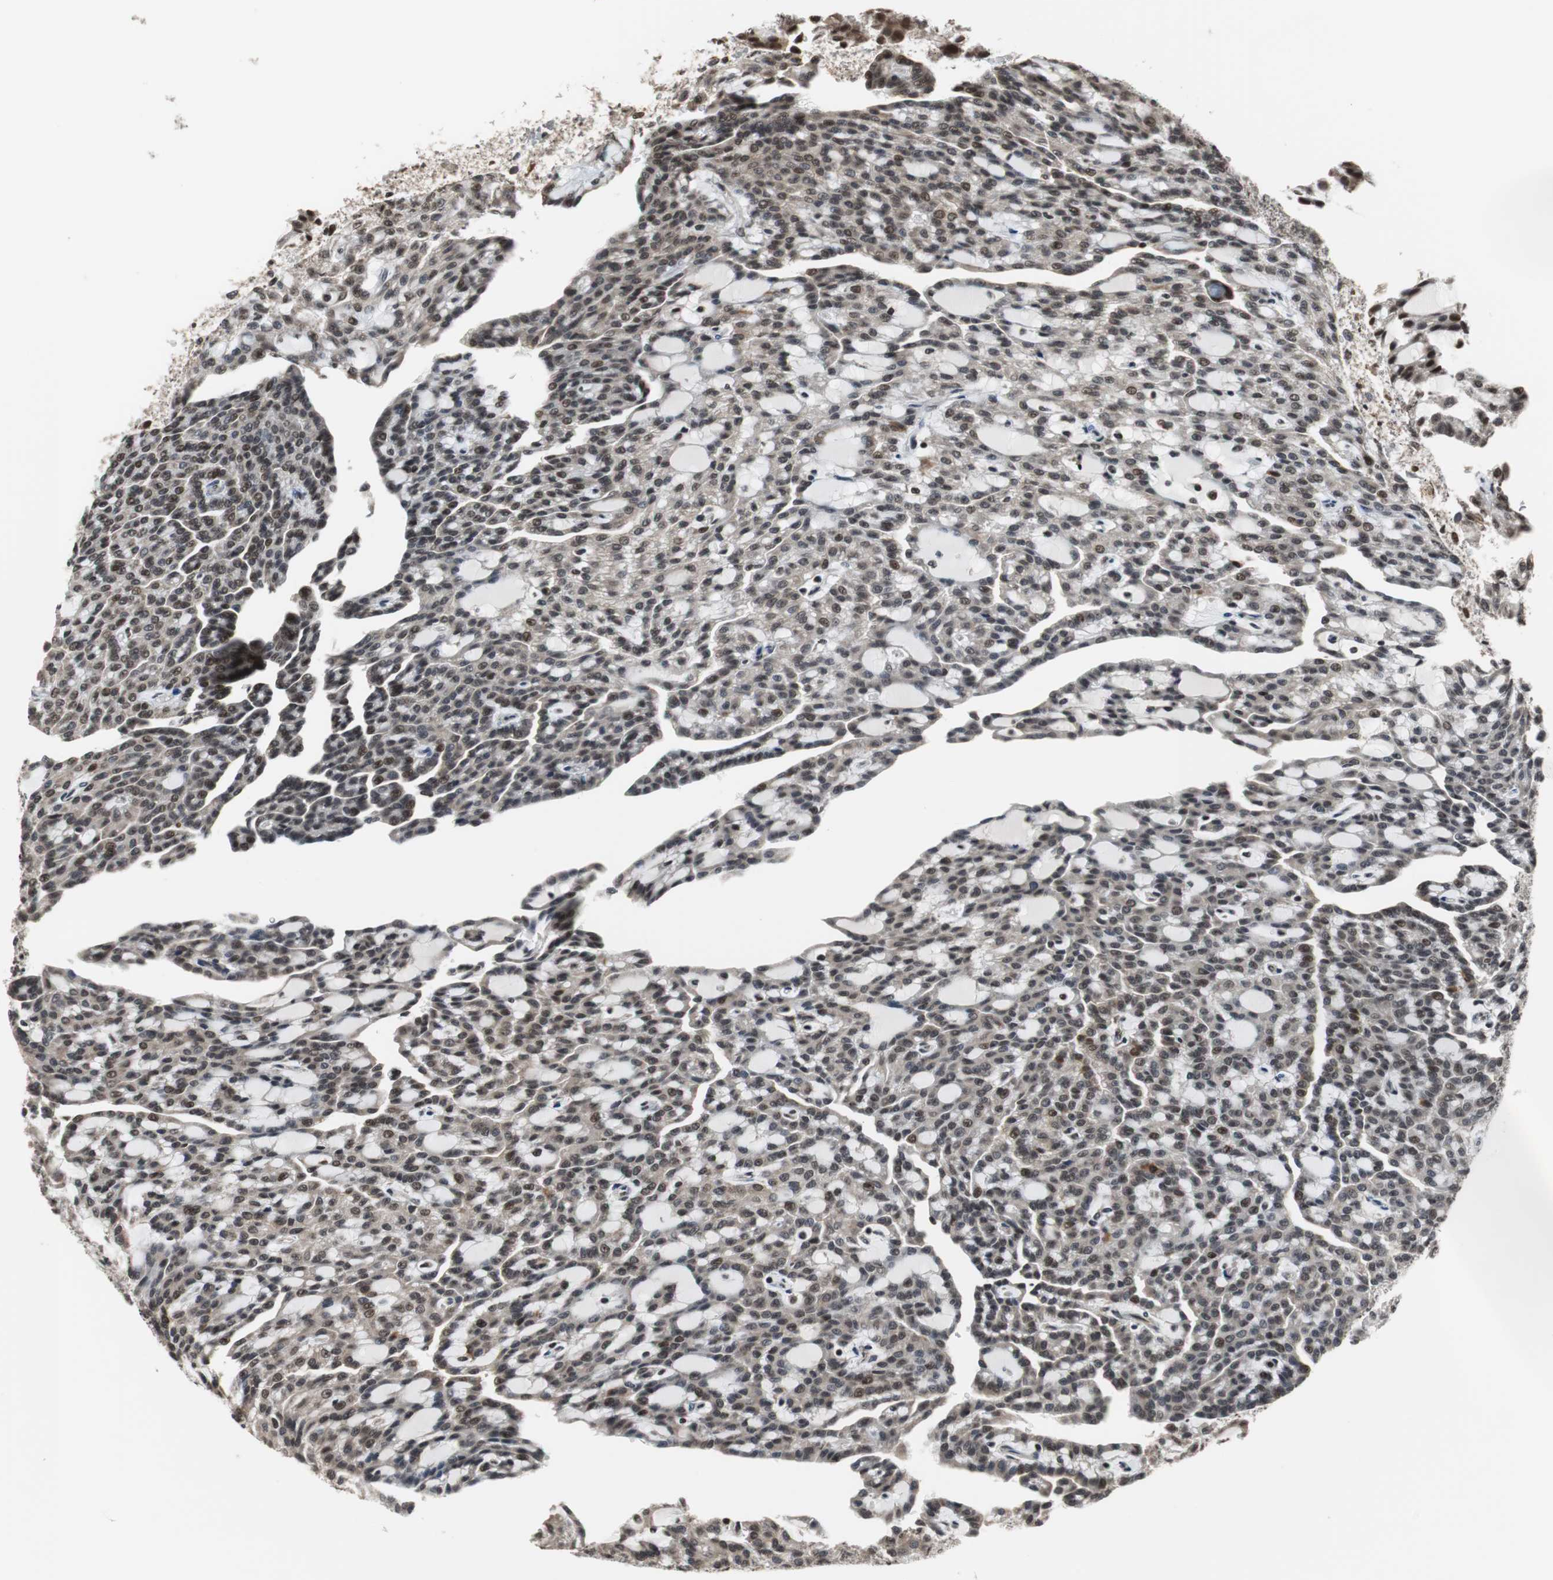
{"staining": {"intensity": "strong", "quantity": "25%-75%", "location": "nuclear"}, "tissue": "renal cancer", "cell_type": "Tumor cells", "image_type": "cancer", "snomed": [{"axis": "morphology", "description": "Adenocarcinoma, NOS"}, {"axis": "topography", "description": "Kidney"}], "caption": "IHC (DAB) staining of human renal cancer (adenocarcinoma) shows strong nuclear protein expression in approximately 25%-75% of tumor cells.", "gene": "REST", "patient": {"sex": "male", "age": 63}}